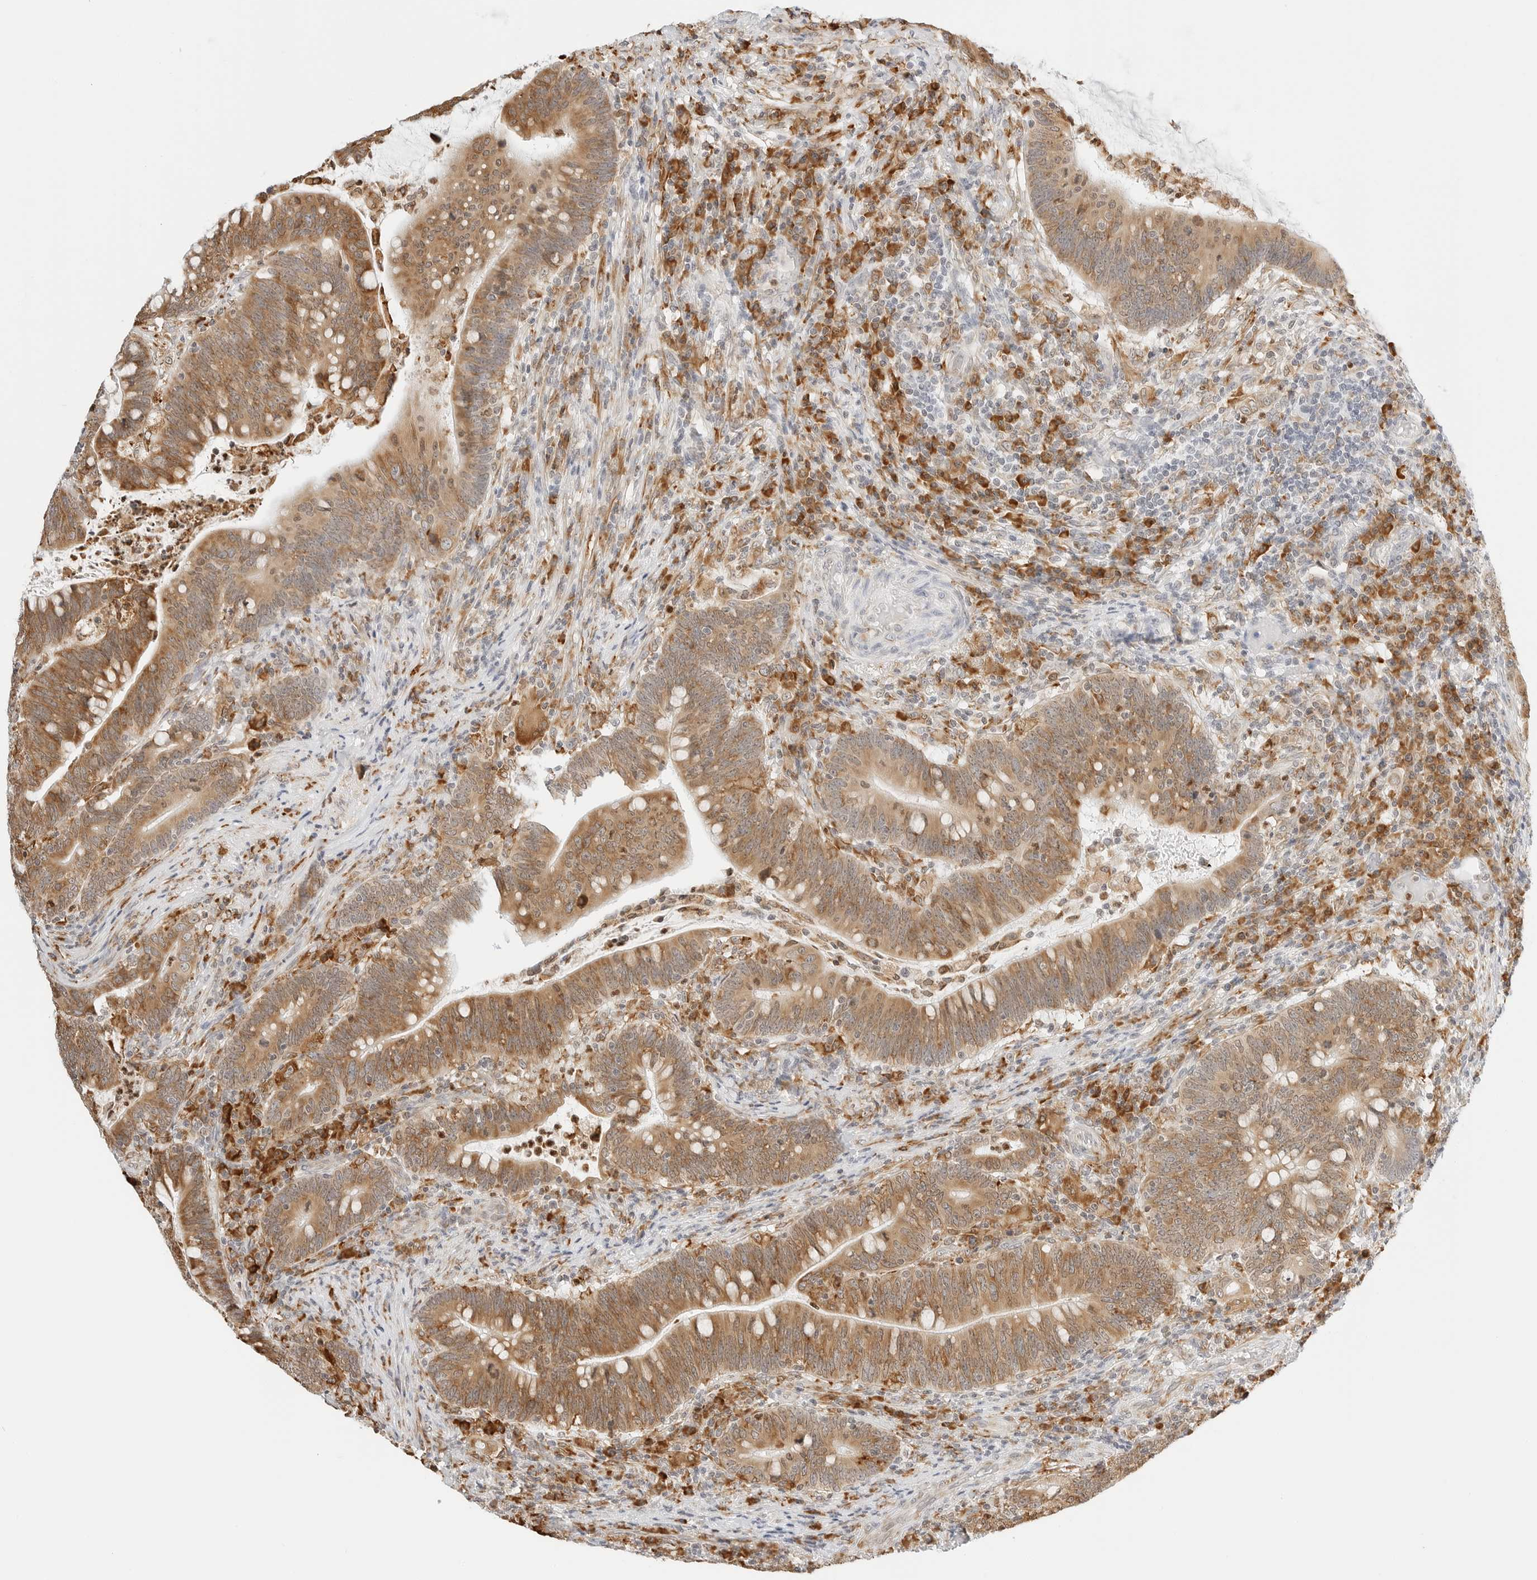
{"staining": {"intensity": "moderate", "quantity": ">75%", "location": "cytoplasmic/membranous"}, "tissue": "colorectal cancer", "cell_type": "Tumor cells", "image_type": "cancer", "snomed": [{"axis": "morphology", "description": "Adenocarcinoma, NOS"}, {"axis": "topography", "description": "Colon"}], "caption": "The image exhibits a brown stain indicating the presence of a protein in the cytoplasmic/membranous of tumor cells in colorectal cancer (adenocarcinoma). Using DAB (brown) and hematoxylin (blue) stains, captured at high magnification using brightfield microscopy.", "gene": "THEM4", "patient": {"sex": "female", "age": 66}}